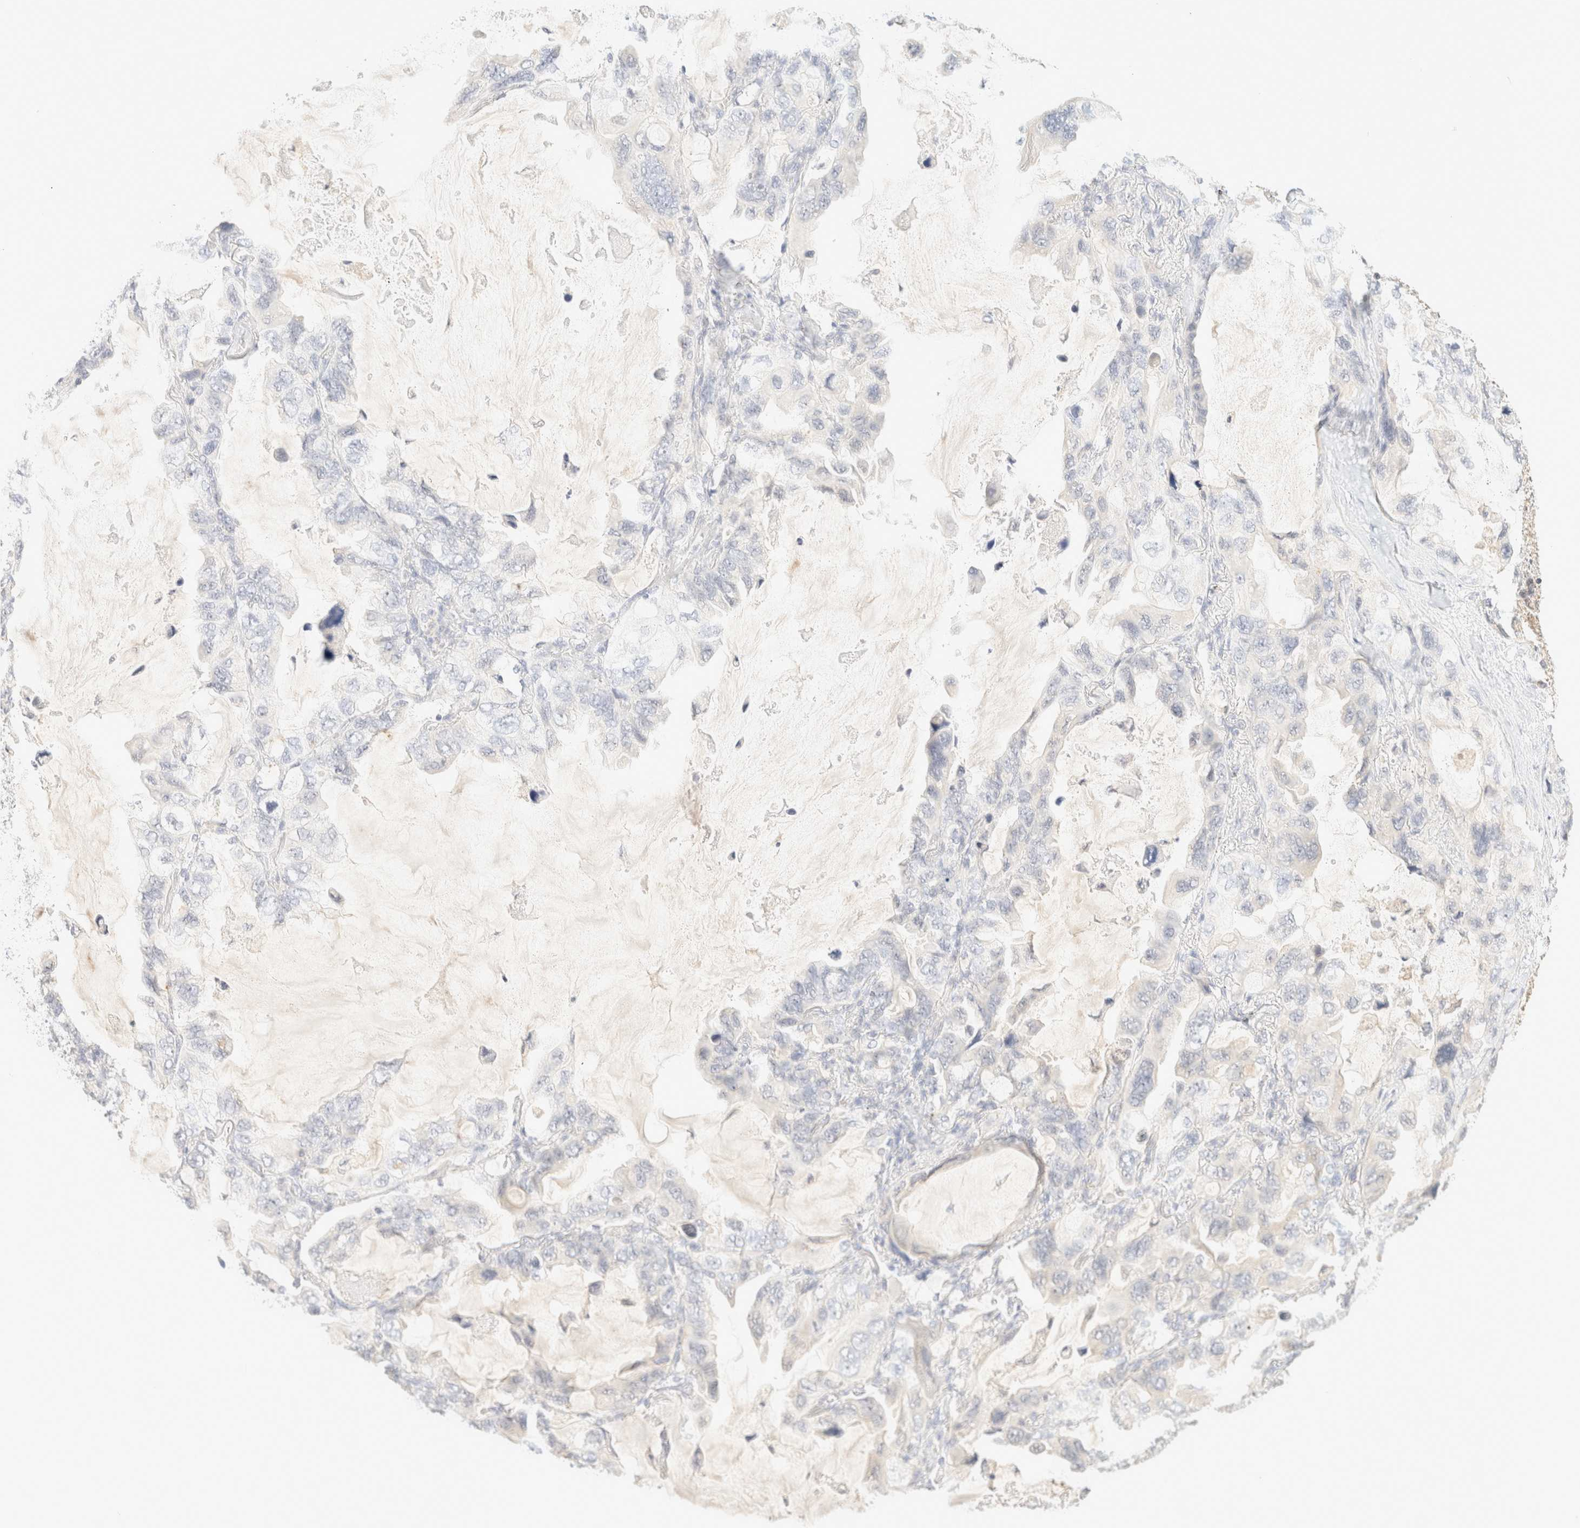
{"staining": {"intensity": "negative", "quantity": "none", "location": "none"}, "tissue": "lung cancer", "cell_type": "Tumor cells", "image_type": "cancer", "snomed": [{"axis": "morphology", "description": "Squamous cell carcinoma, NOS"}, {"axis": "topography", "description": "Lung"}], "caption": "Squamous cell carcinoma (lung) stained for a protein using immunohistochemistry (IHC) displays no positivity tumor cells.", "gene": "TIMD4", "patient": {"sex": "female", "age": 73}}